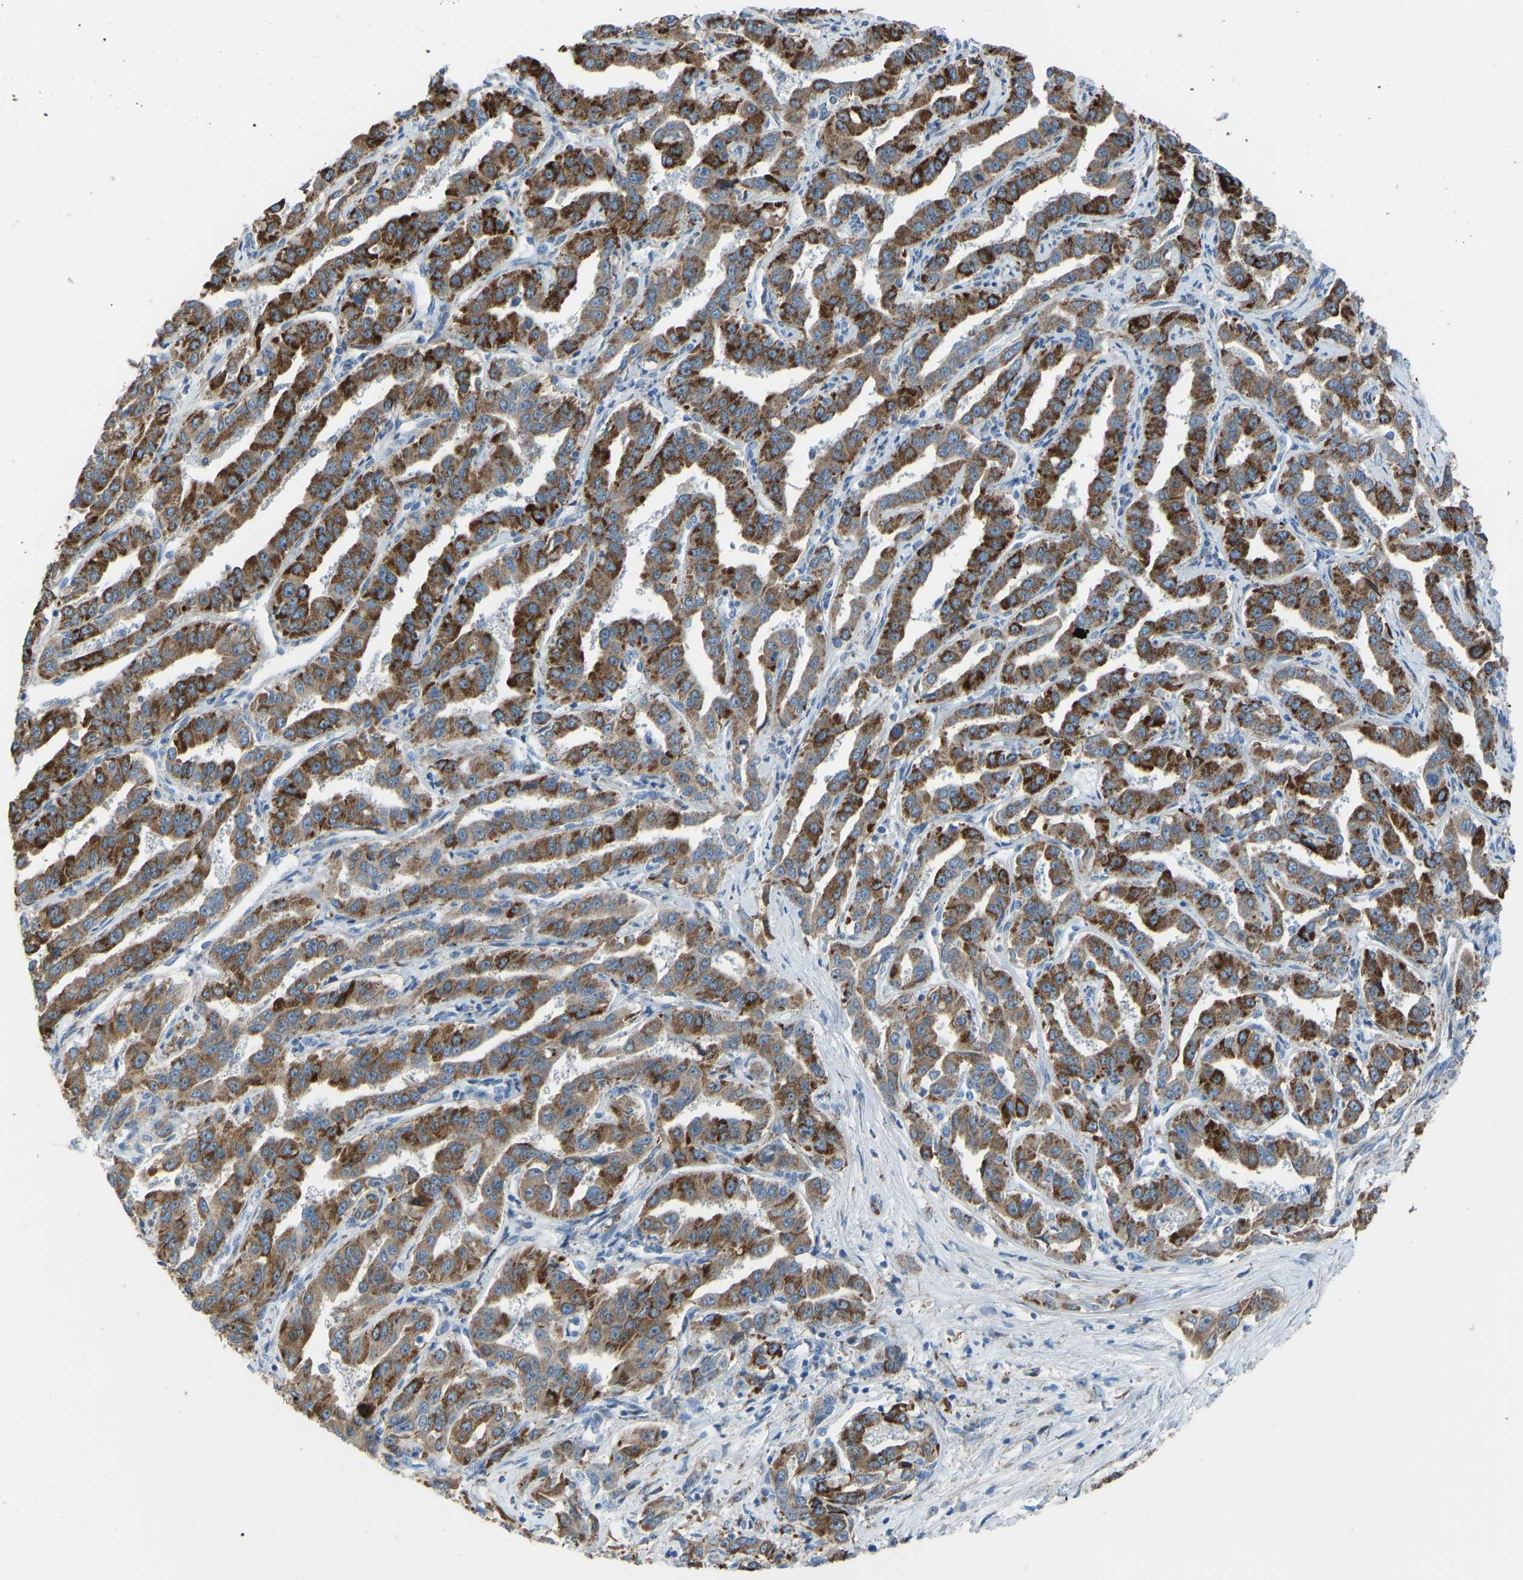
{"staining": {"intensity": "strong", "quantity": ">75%", "location": "cytoplasmic/membranous"}, "tissue": "liver cancer", "cell_type": "Tumor cells", "image_type": "cancer", "snomed": [{"axis": "morphology", "description": "Cholangiocarcinoma"}, {"axis": "topography", "description": "Liver"}], "caption": "This image exhibits immunohistochemistry staining of cholangiocarcinoma (liver), with high strong cytoplasmic/membranous staining in approximately >75% of tumor cells.", "gene": "SMIM20", "patient": {"sex": "male", "age": 59}}